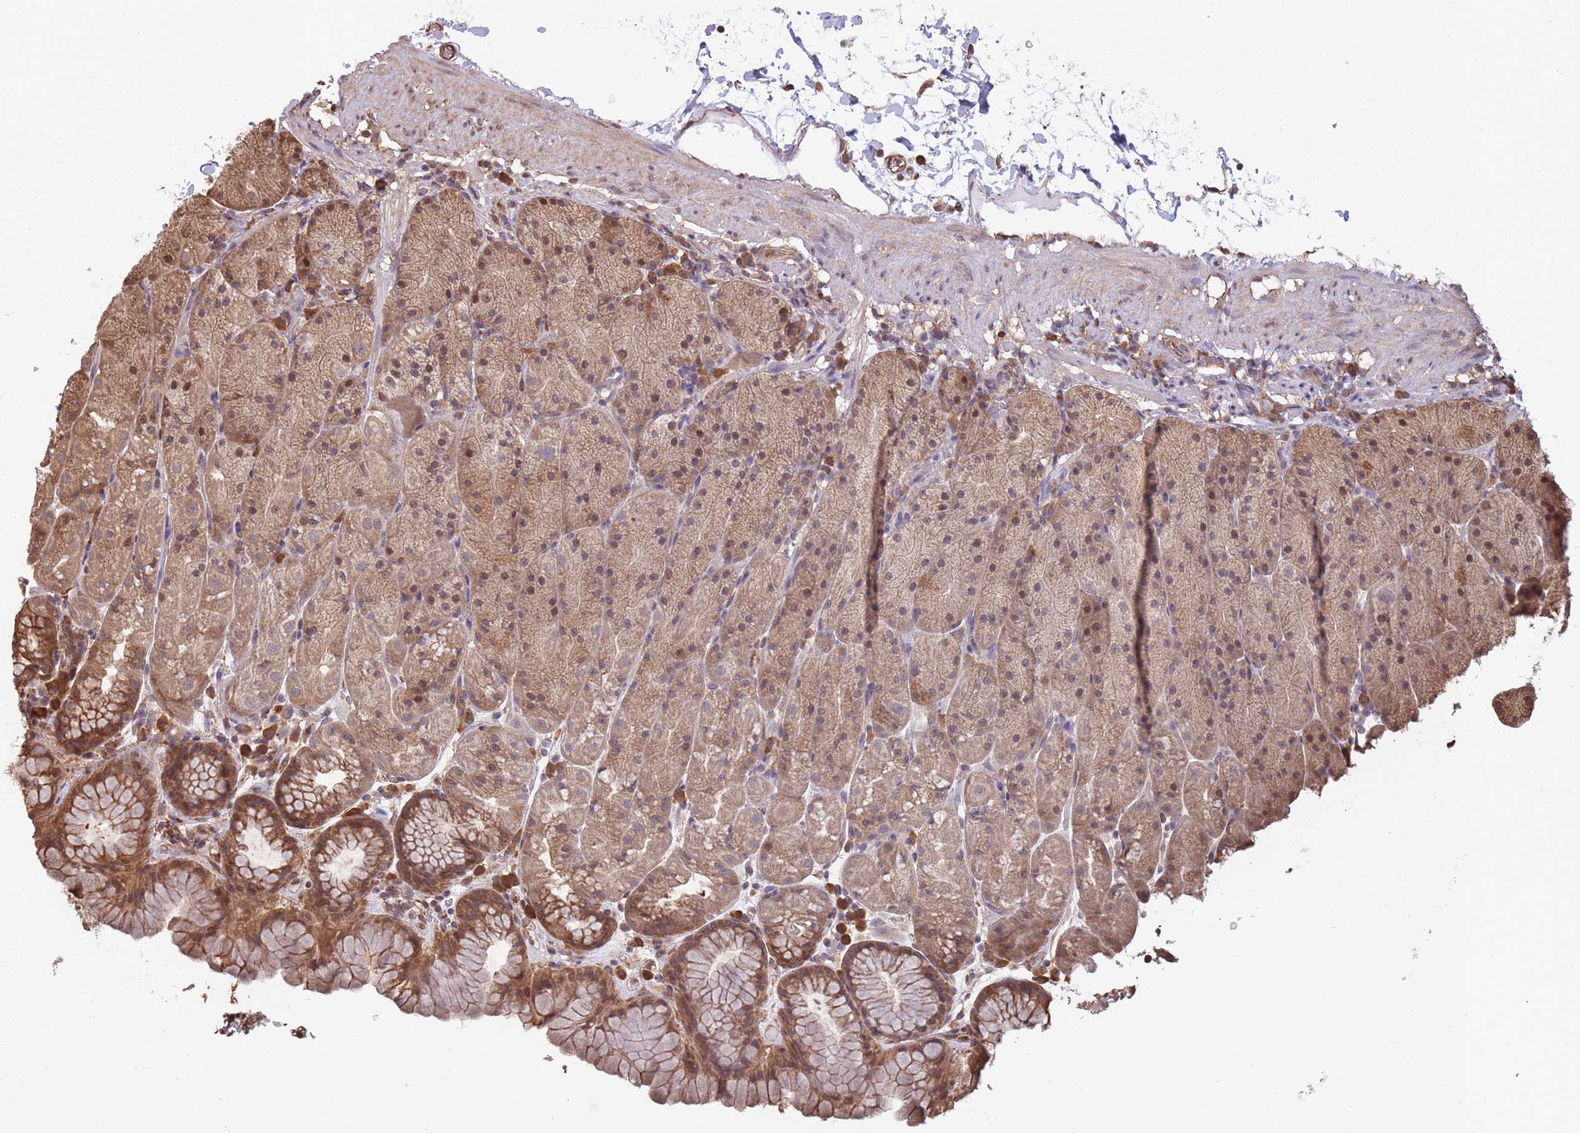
{"staining": {"intensity": "moderate", "quantity": ">75%", "location": "cytoplasmic/membranous"}, "tissue": "stomach", "cell_type": "Glandular cells", "image_type": "normal", "snomed": [{"axis": "morphology", "description": "Normal tissue, NOS"}, {"axis": "topography", "description": "Stomach, upper"}, {"axis": "topography", "description": "Stomach, lower"}], "caption": "Immunohistochemistry (IHC) of normal stomach demonstrates medium levels of moderate cytoplasmic/membranous expression in about >75% of glandular cells. Using DAB (3,3'-diaminobenzidine) (brown) and hematoxylin (blue) stains, captured at high magnification using brightfield microscopy.", "gene": "ARL13B", "patient": {"sex": "male", "age": 67}}